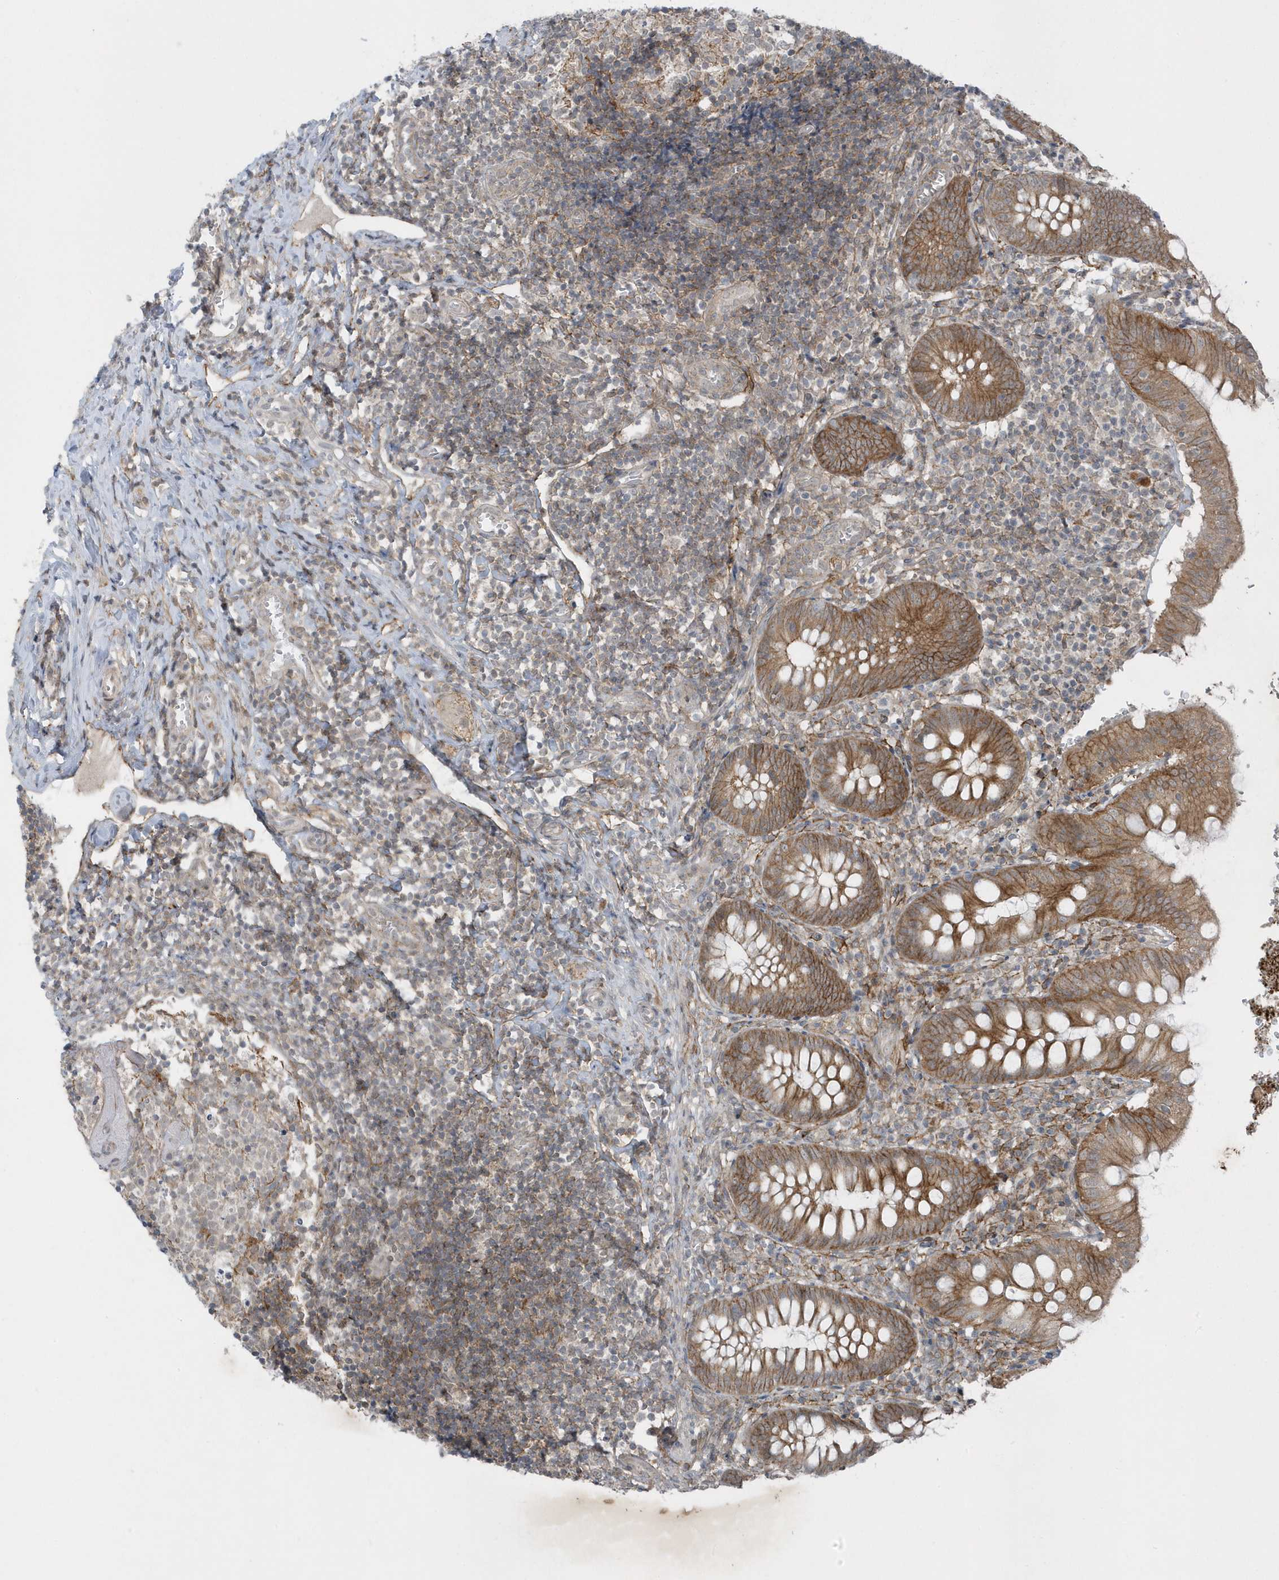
{"staining": {"intensity": "moderate", "quantity": ">75%", "location": "cytoplasmic/membranous"}, "tissue": "appendix", "cell_type": "Glandular cells", "image_type": "normal", "snomed": [{"axis": "morphology", "description": "Normal tissue, NOS"}, {"axis": "topography", "description": "Appendix"}], "caption": "Immunohistochemical staining of unremarkable human appendix displays medium levels of moderate cytoplasmic/membranous staining in about >75% of glandular cells.", "gene": "PARD3B", "patient": {"sex": "male", "age": 8}}